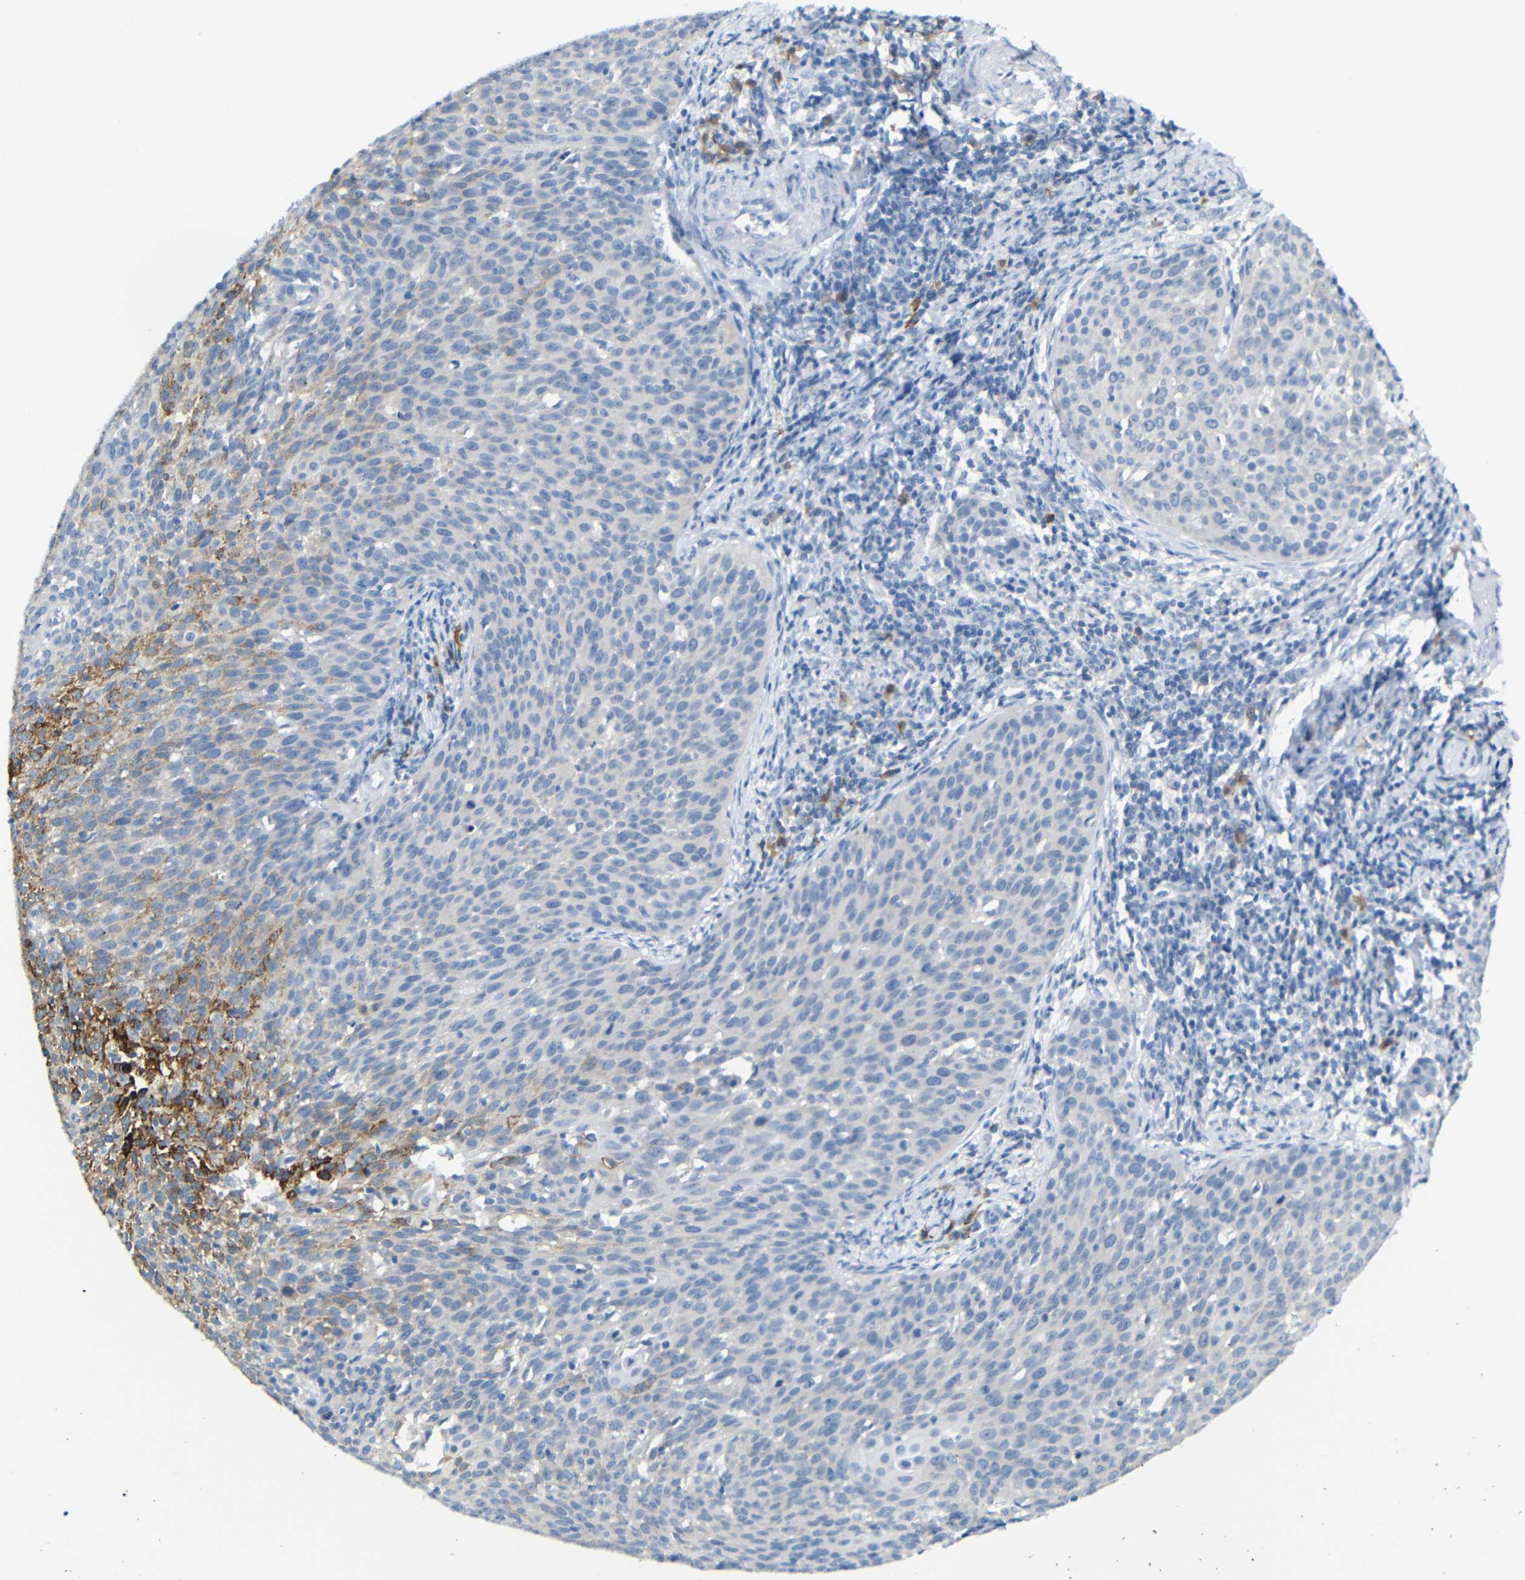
{"staining": {"intensity": "moderate", "quantity": "<25%", "location": "cytoplasmic/membranous"}, "tissue": "cervical cancer", "cell_type": "Tumor cells", "image_type": "cancer", "snomed": [{"axis": "morphology", "description": "Squamous cell carcinoma, NOS"}, {"axis": "topography", "description": "Cervix"}], "caption": "Immunohistochemistry micrograph of neoplastic tissue: human cervical cancer stained using immunohistochemistry displays low levels of moderate protein expression localized specifically in the cytoplasmic/membranous of tumor cells, appearing as a cytoplasmic/membranous brown color.", "gene": "FCRL1", "patient": {"sex": "female", "age": 38}}